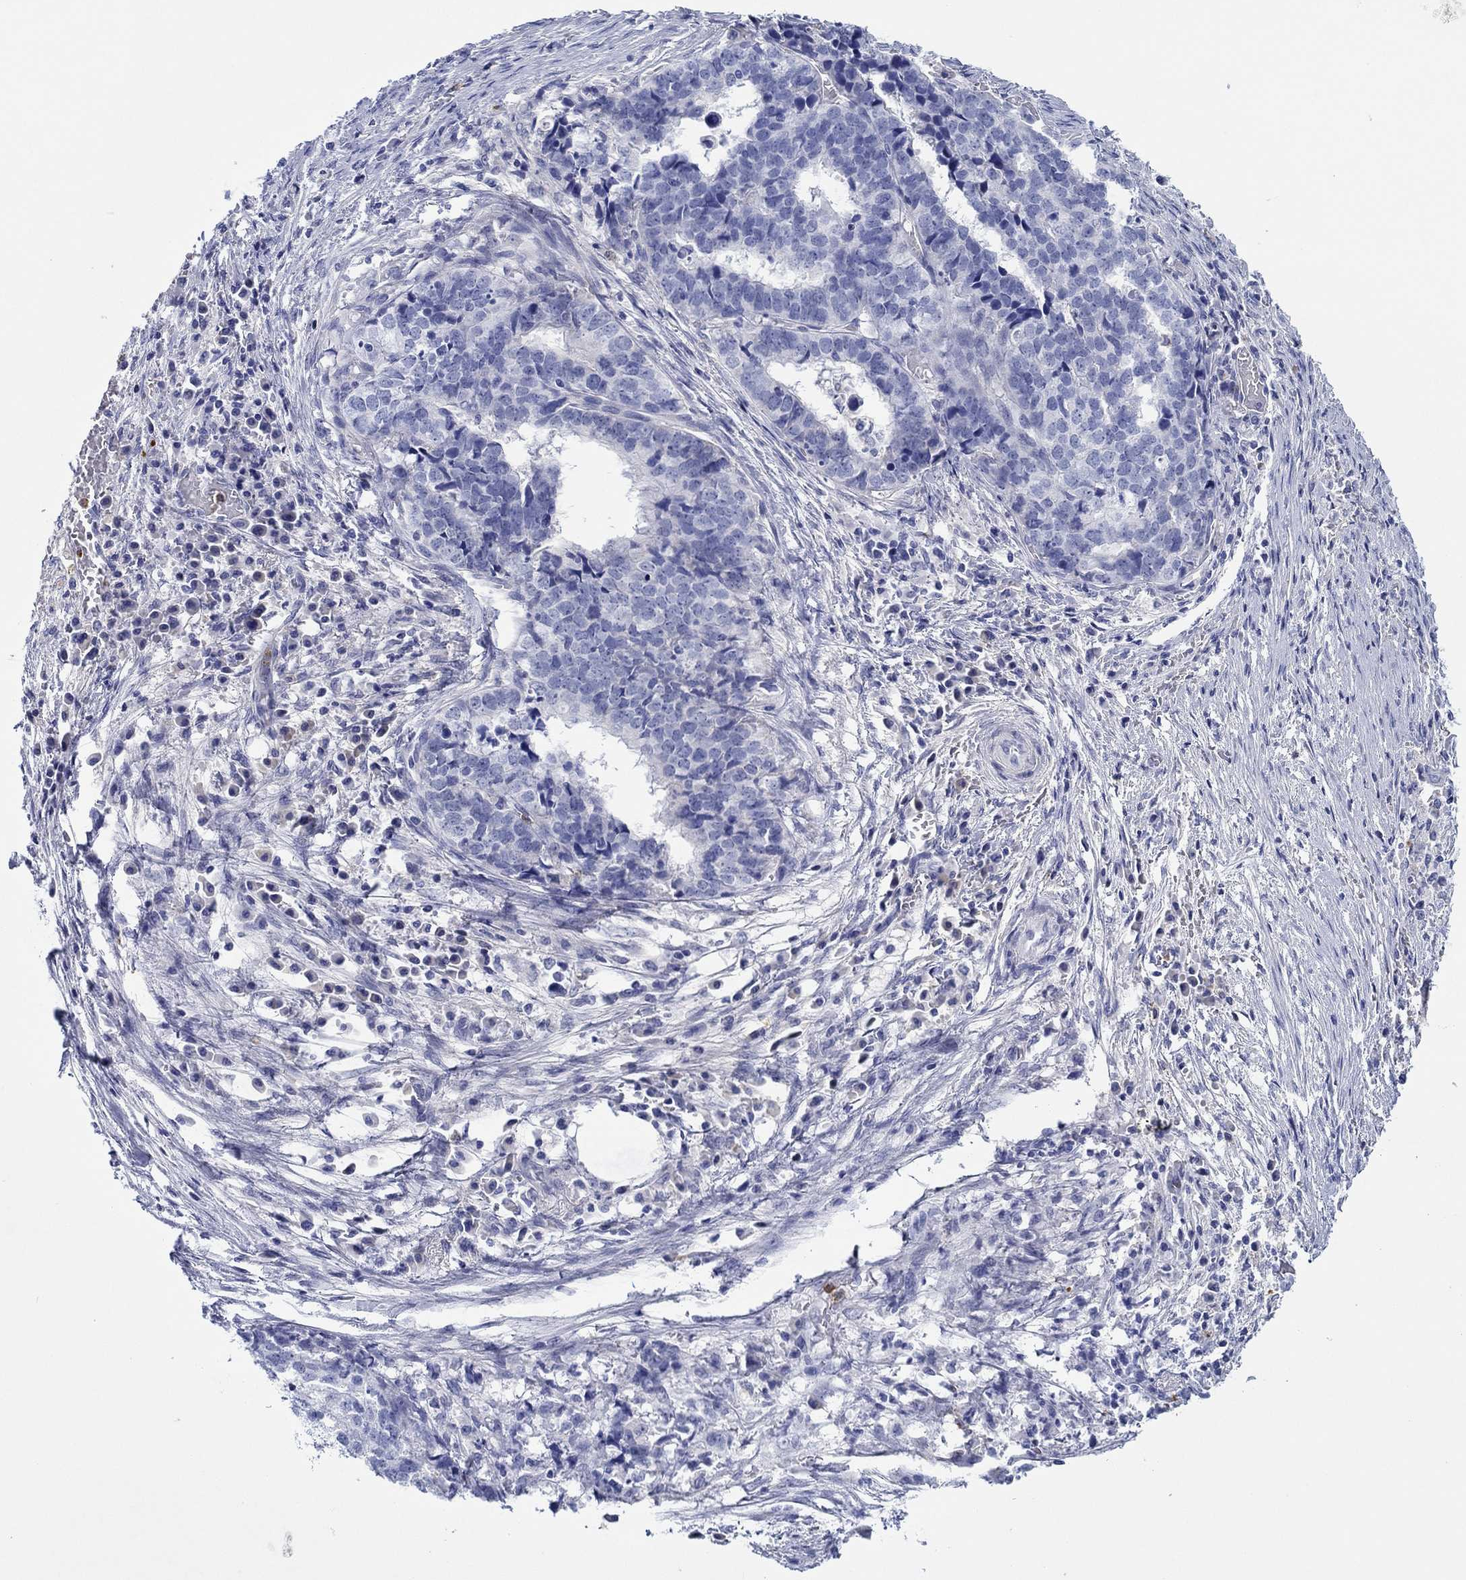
{"staining": {"intensity": "negative", "quantity": "none", "location": "none"}, "tissue": "stomach cancer", "cell_type": "Tumor cells", "image_type": "cancer", "snomed": [{"axis": "morphology", "description": "Adenocarcinoma, NOS"}, {"axis": "topography", "description": "Stomach"}], "caption": "The micrograph reveals no significant positivity in tumor cells of stomach cancer (adenocarcinoma). The staining was performed using DAB to visualize the protein expression in brown, while the nuclei were stained in blue with hematoxylin (Magnification: 20x).", "gene": "EPX", "patient": {"sex": "male", "age": 69}}